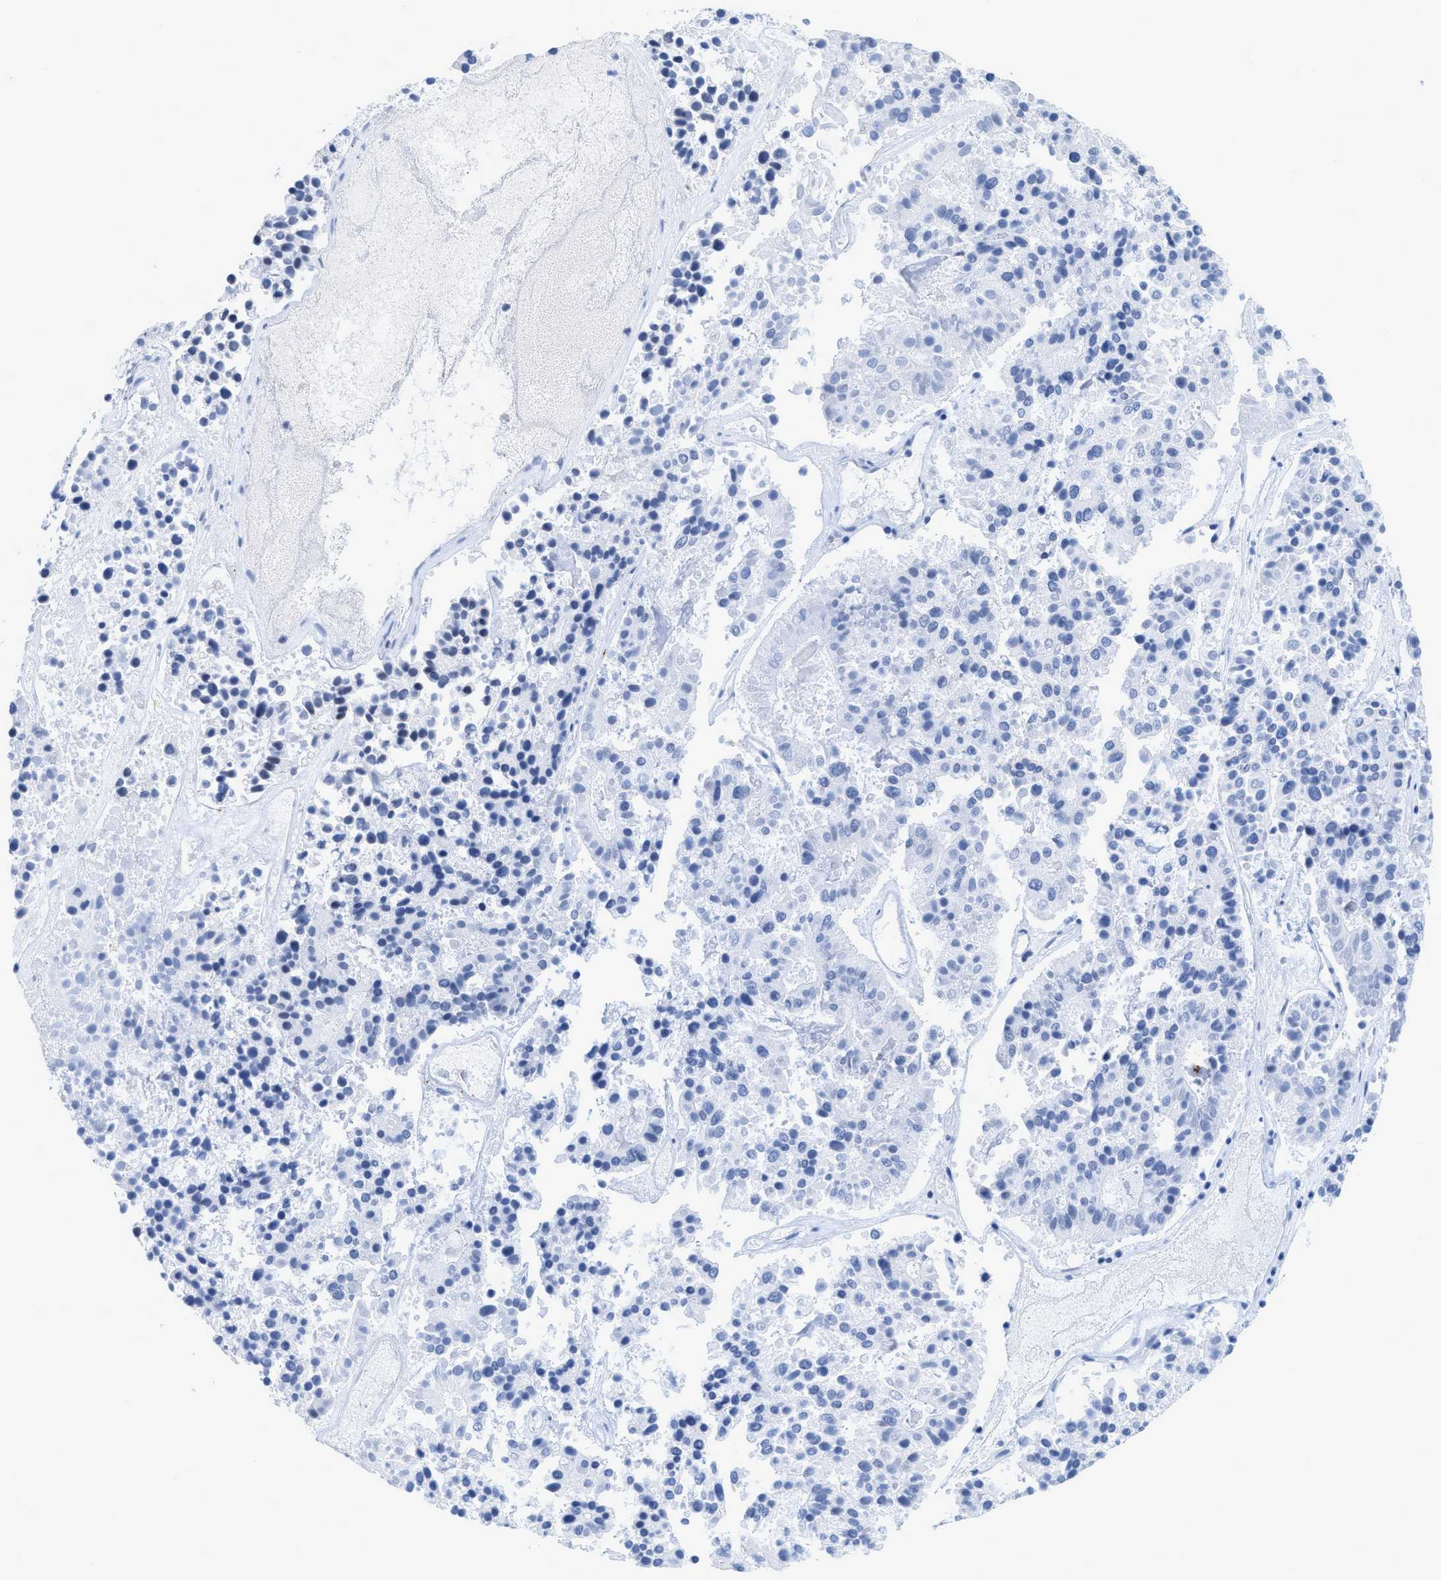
{"staining": {"intensity": "negative", "quantity": "none", "location": "none"}, "tissue": "pancreatic cancer", "cell_type": "Tumor cells", "image_type": "cancer", "snomed": [{"axis": "morphology", "description": "Adenocarcinoma, NOS"}, {"axis": "topography", "description": "Pancreas"}], "caption": "Tumor cells show no significant positivity in adenocarcinoma (pancreatic).", "gene": "TAGLN", "patient": {"sex": "male", "age": 50}}